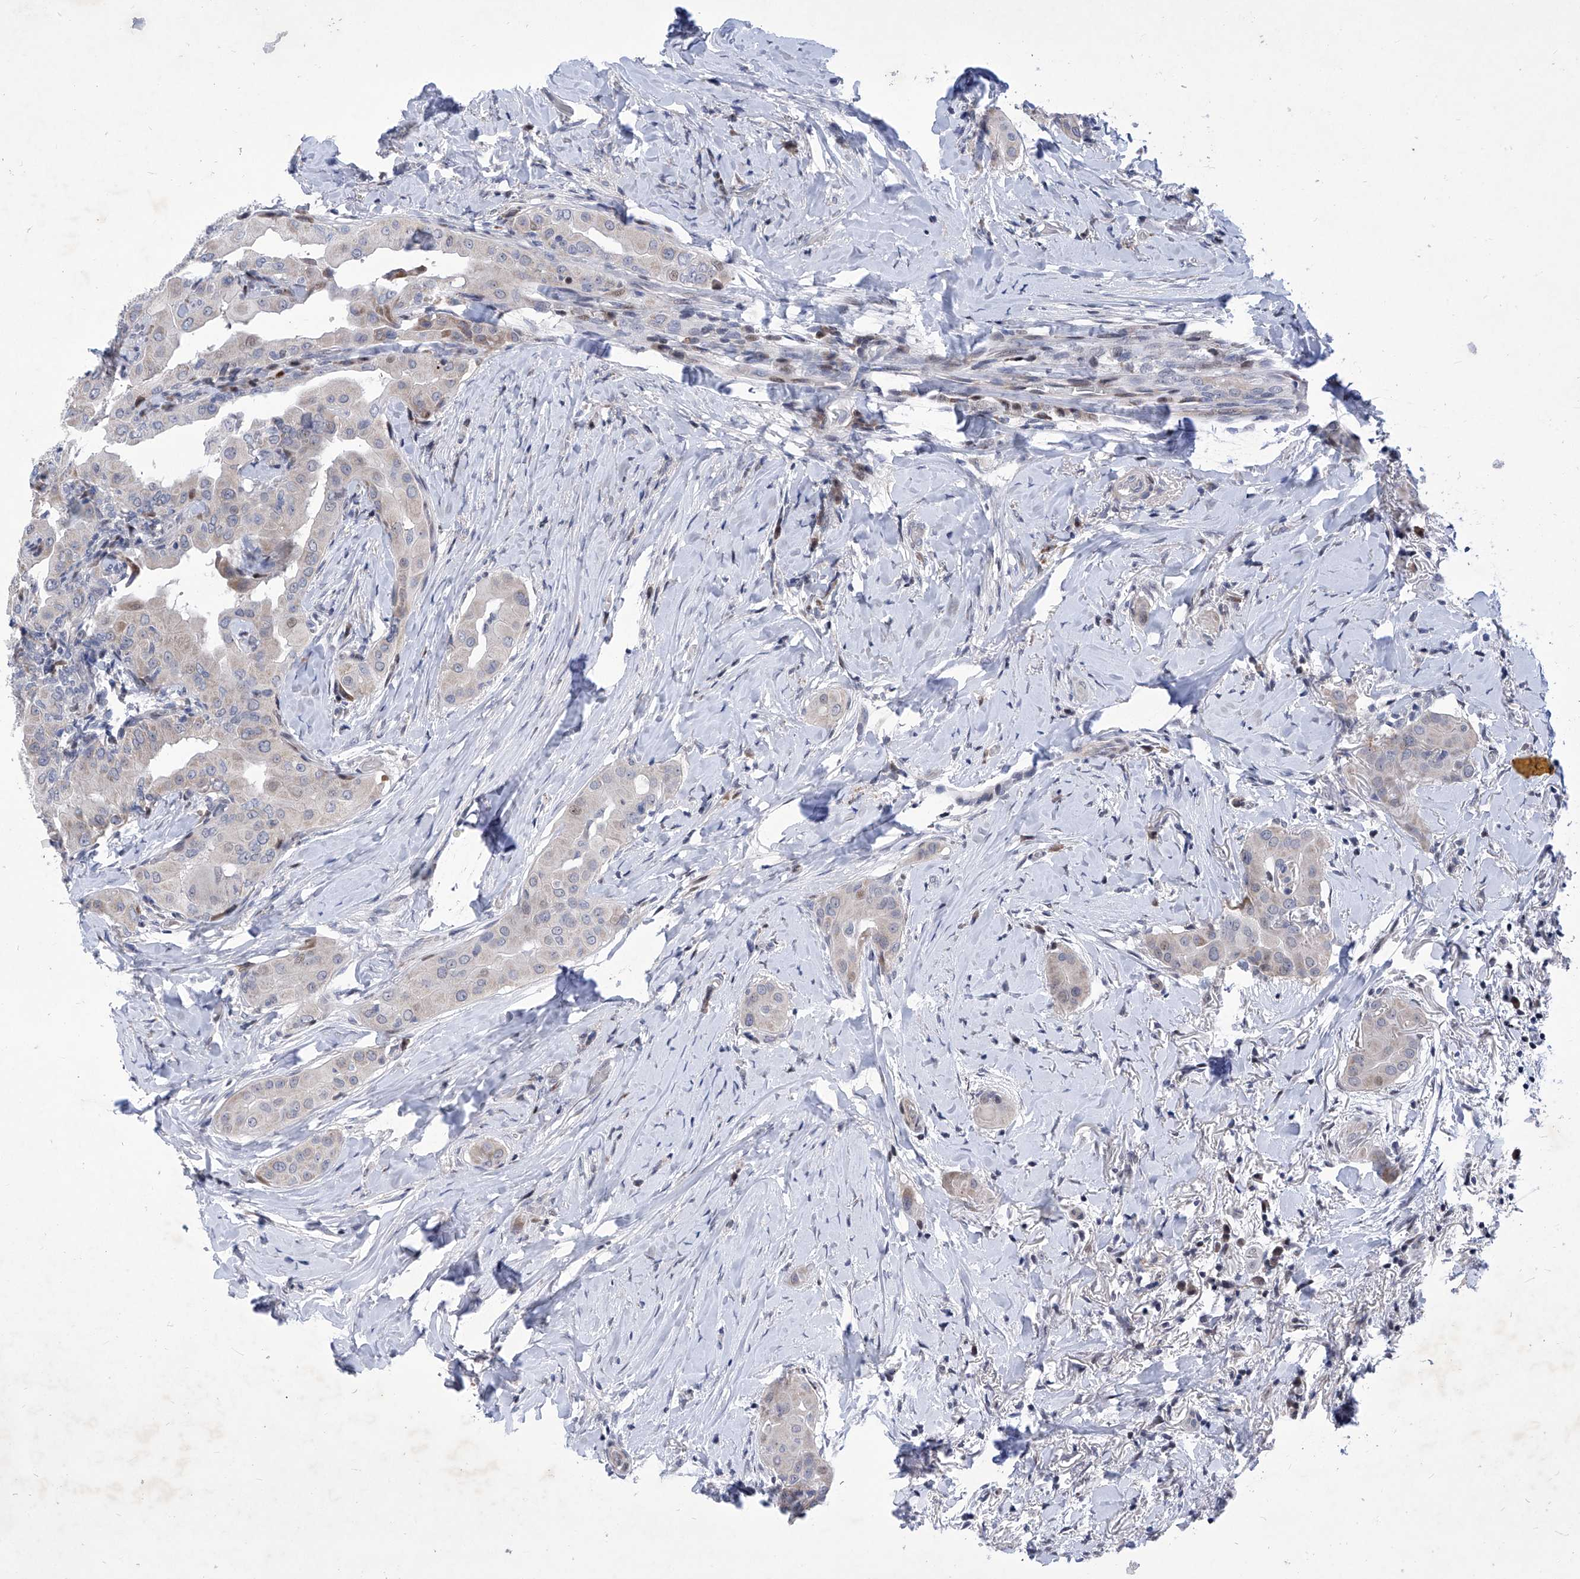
{"staining": {"intensity": "weak", "quantity": "<25%", "location": "nuclear"}, "tissue": "thyroid cancer", "cell_type": "Tumor cells", "image_type": "cancer", "snomed": [{"axis": "morphology", "description": "Papillary adenocarcinoma, NOS"}, {"axis": "topography", "description": "Thyroid gland"}], "caption": "Protein analysis of papillary adenocarcinoma (thyroid) exhibits no significant staining in tumor cells.", "gene": "NUFIP1", "patient": {"sex": "male", "age": 33}}